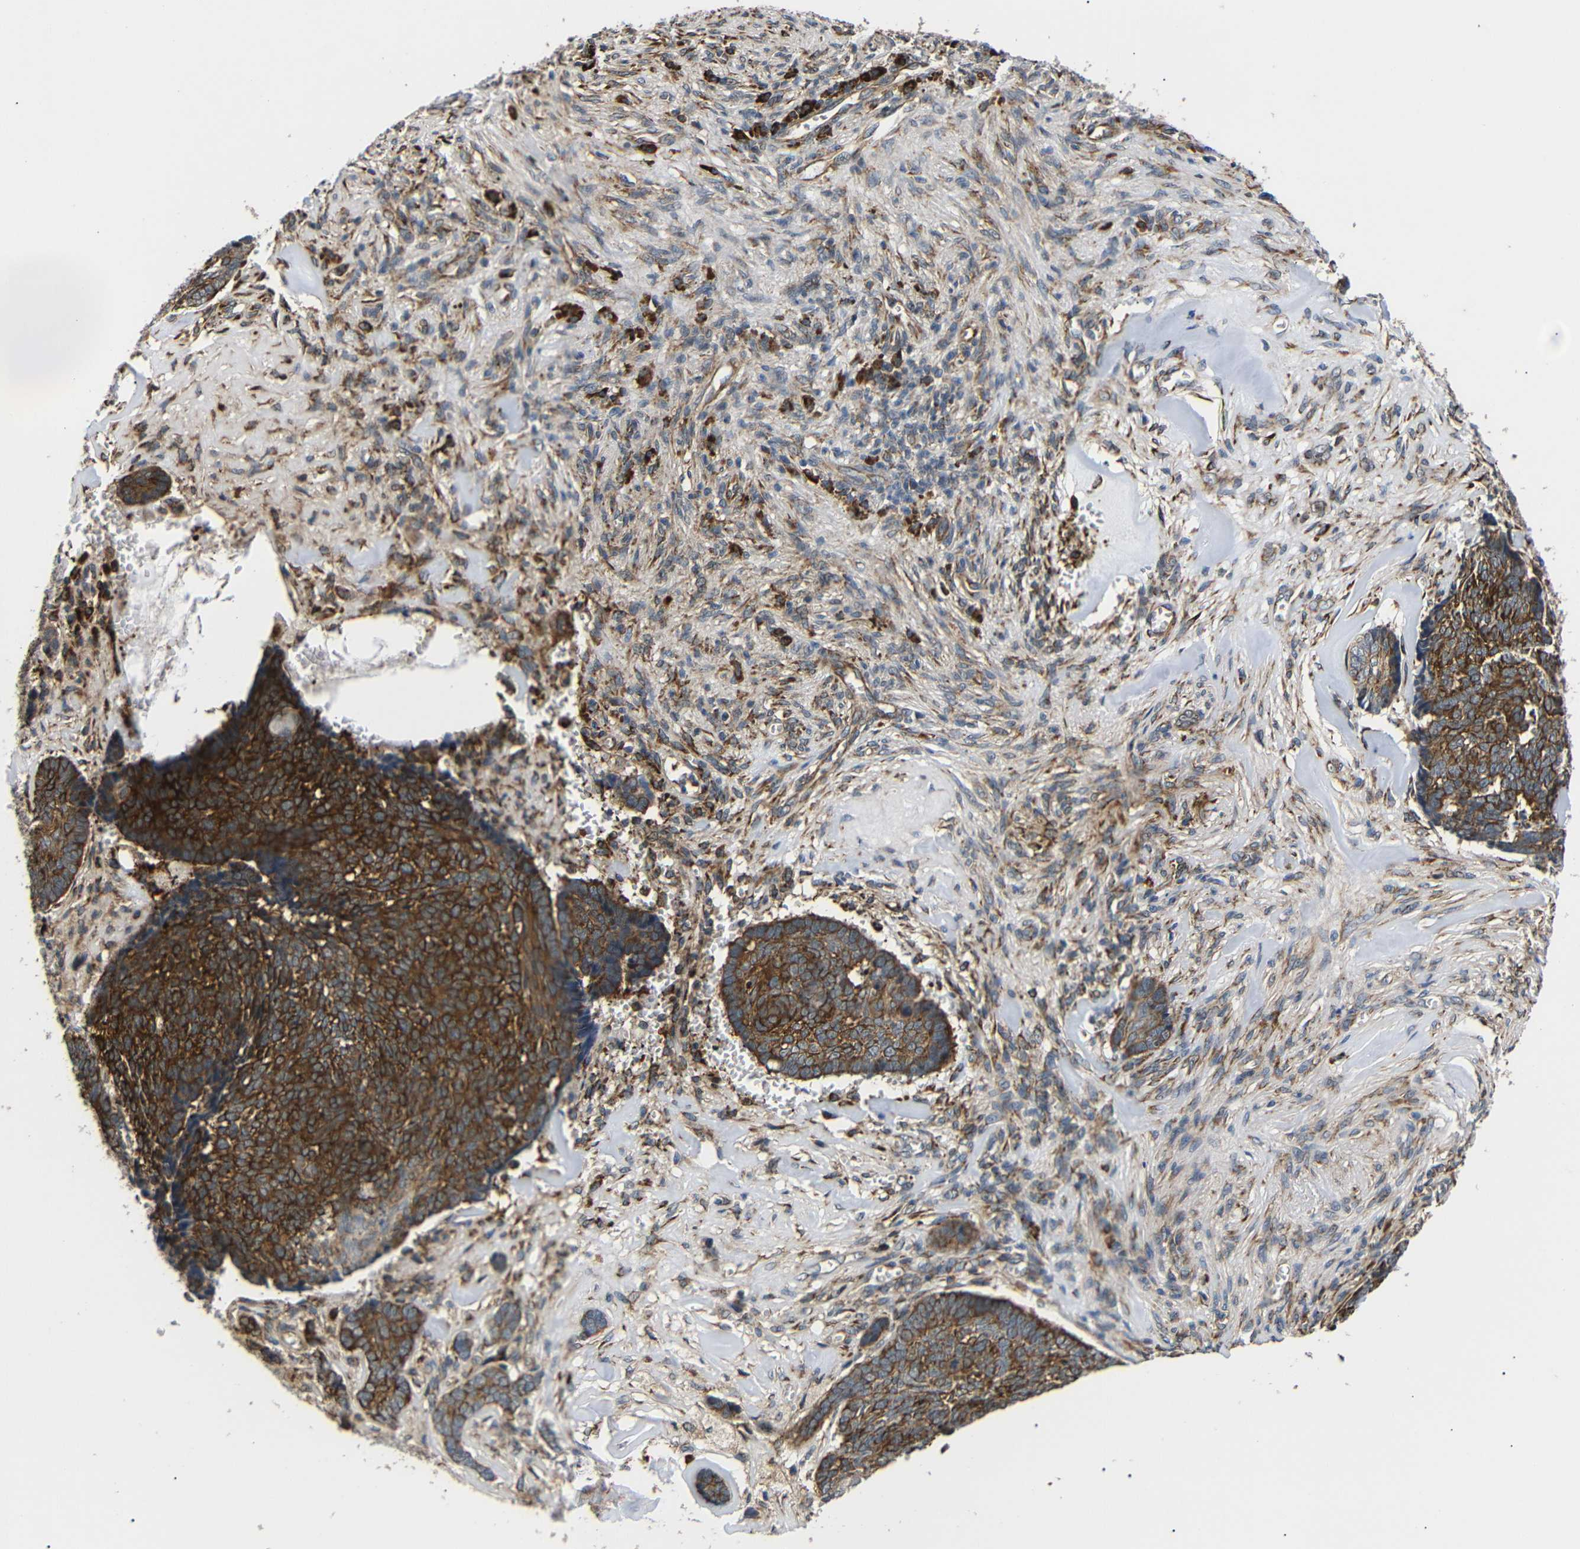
{"staining": {"intensity": "strong", "quantity": ">75%", "location": "cytoplasmic/membranous"}, "tissue": "skin cancer", "cell_type": "Tumor cells", "image_type": "cancer", "snomed": [{"axis": "morphology", "description": "Basal cell carcinoma"}, {"axis": "topography", "description": "Skin"}], "caption": "Immunohistochemical staining of skin basal cell carcinoma exhibits strong cytoplasmic/membranous protein expression in about >75% of tumor cells.", "gene": "KANK4", "patient": {"sex": "male", "age": 84}}